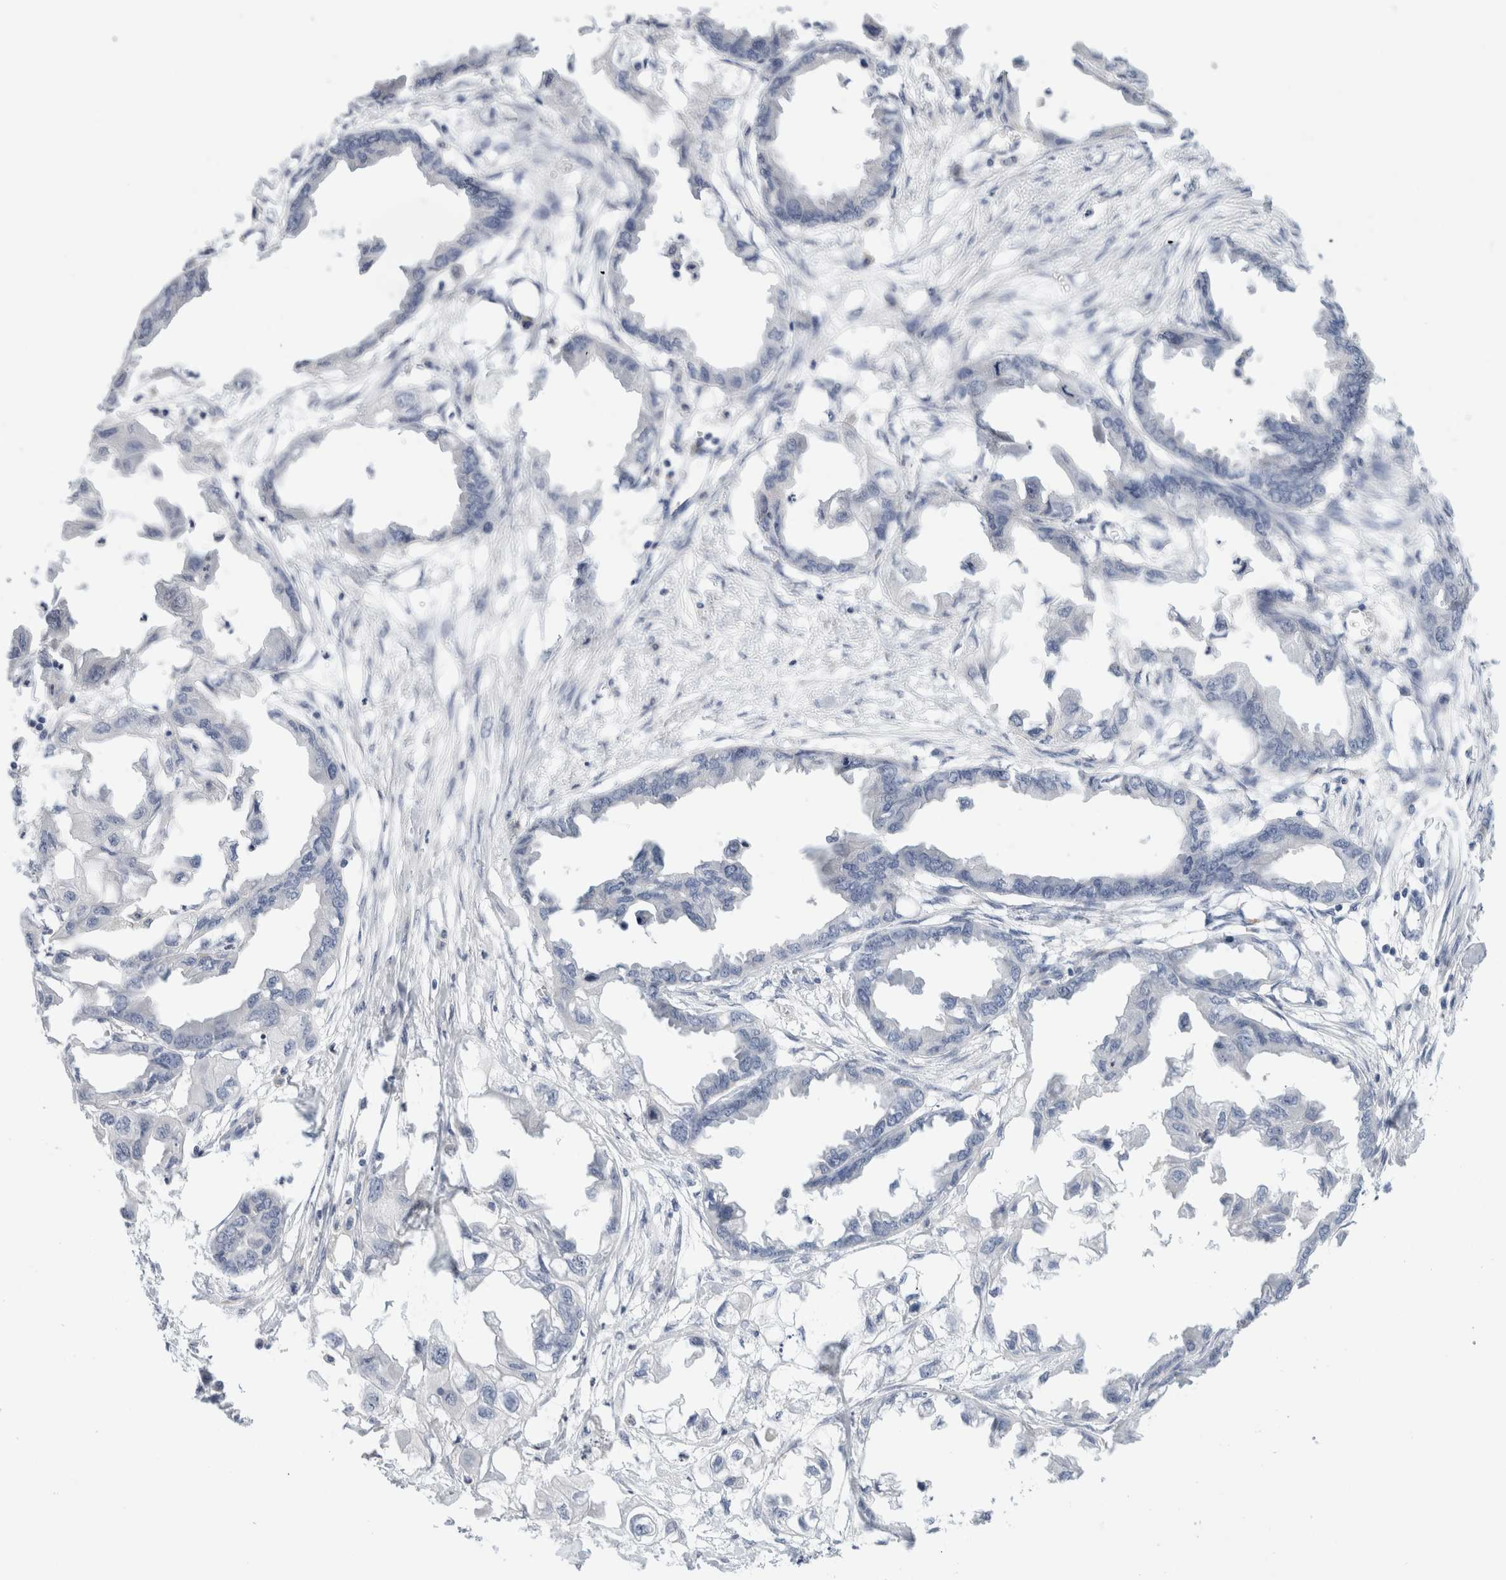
{"staining": {"intensity": "negative", "quantity": "none", "location": "none"}, "tissue": "endometrial cancer", "cell_type": "Tumor cells", "image_type": "cancer", "snomed": [{"axis": "morphology", "description": "Adenocarcinoma, NOS"}, {"axis": "morphology", "description": "Adenocarcinoma, metastatic, NOS"}, {"axis": "topography", "description": "Adipose tissue"}, {"axis": "topography", "description": "Endometrium"}], "caption": "Metastatic adenocarcinoma (endometrial) was stained to show a protein in brown. There is no significant staining in tumor cells.", "gene": "ADAM30", "patient": {"sex": "female", "age": 67}}